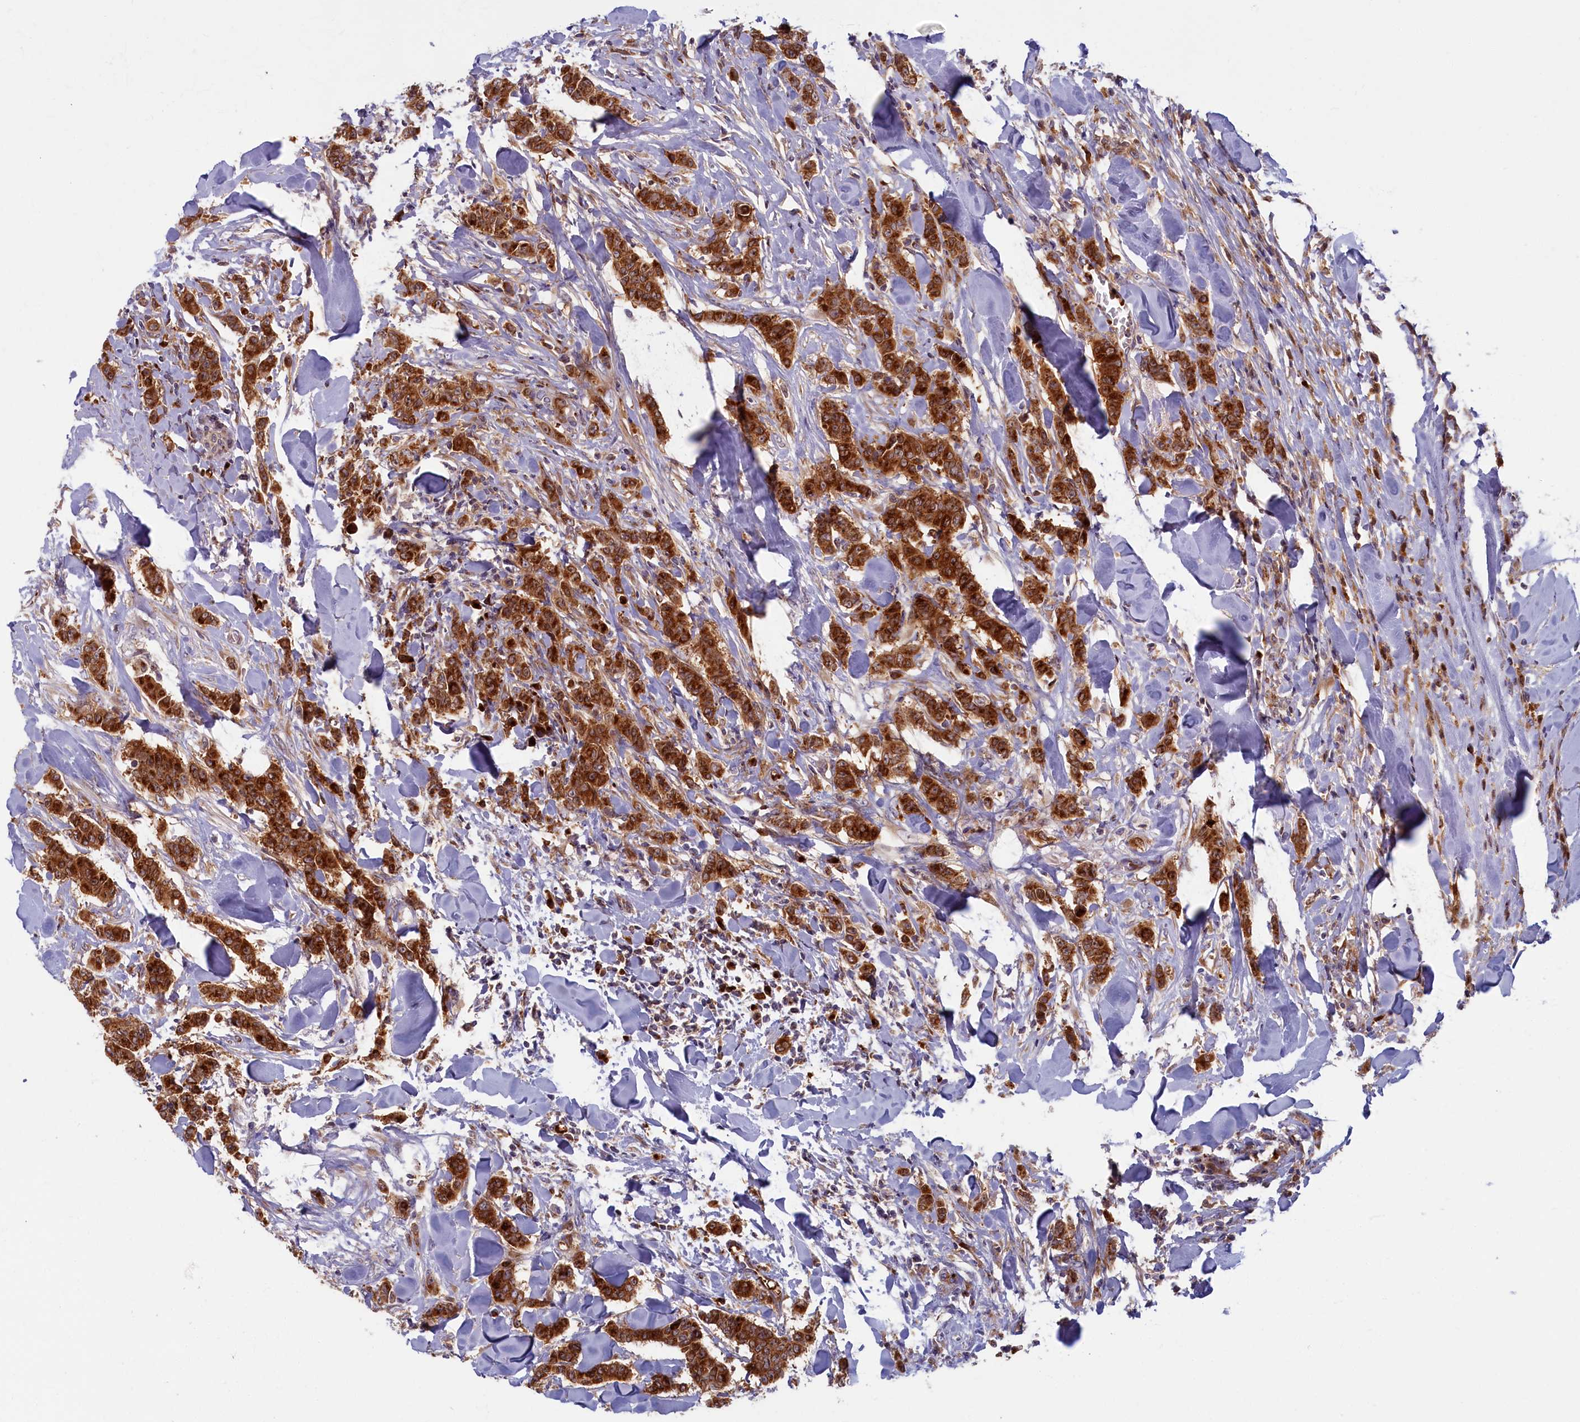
{"staining": {"intensity": "strong", "quantity": ">75%", "location": "cytoplasmic/membranous"}, "tissue": "breast cancer", "cell_type": "Tumor cells", "image_type": "cancer", "snomed": [{"axis": "morphology", "description": "Duct carcinoma"}, {"axis": "topography", "description": "Breast"}], "caption": "Protein staining of breast cancer (invasive ductal carcinoma) tissue demonstrates strong cytoplasmic/membranous expression in about >75% of tumor cells. The protein is stained brown, and the nuclei are stained in blue (DAB IHC with brightfield microscopy, high magnification).", "gene": "BLVRB", "patient": {"sex": "female", "age": 40}}